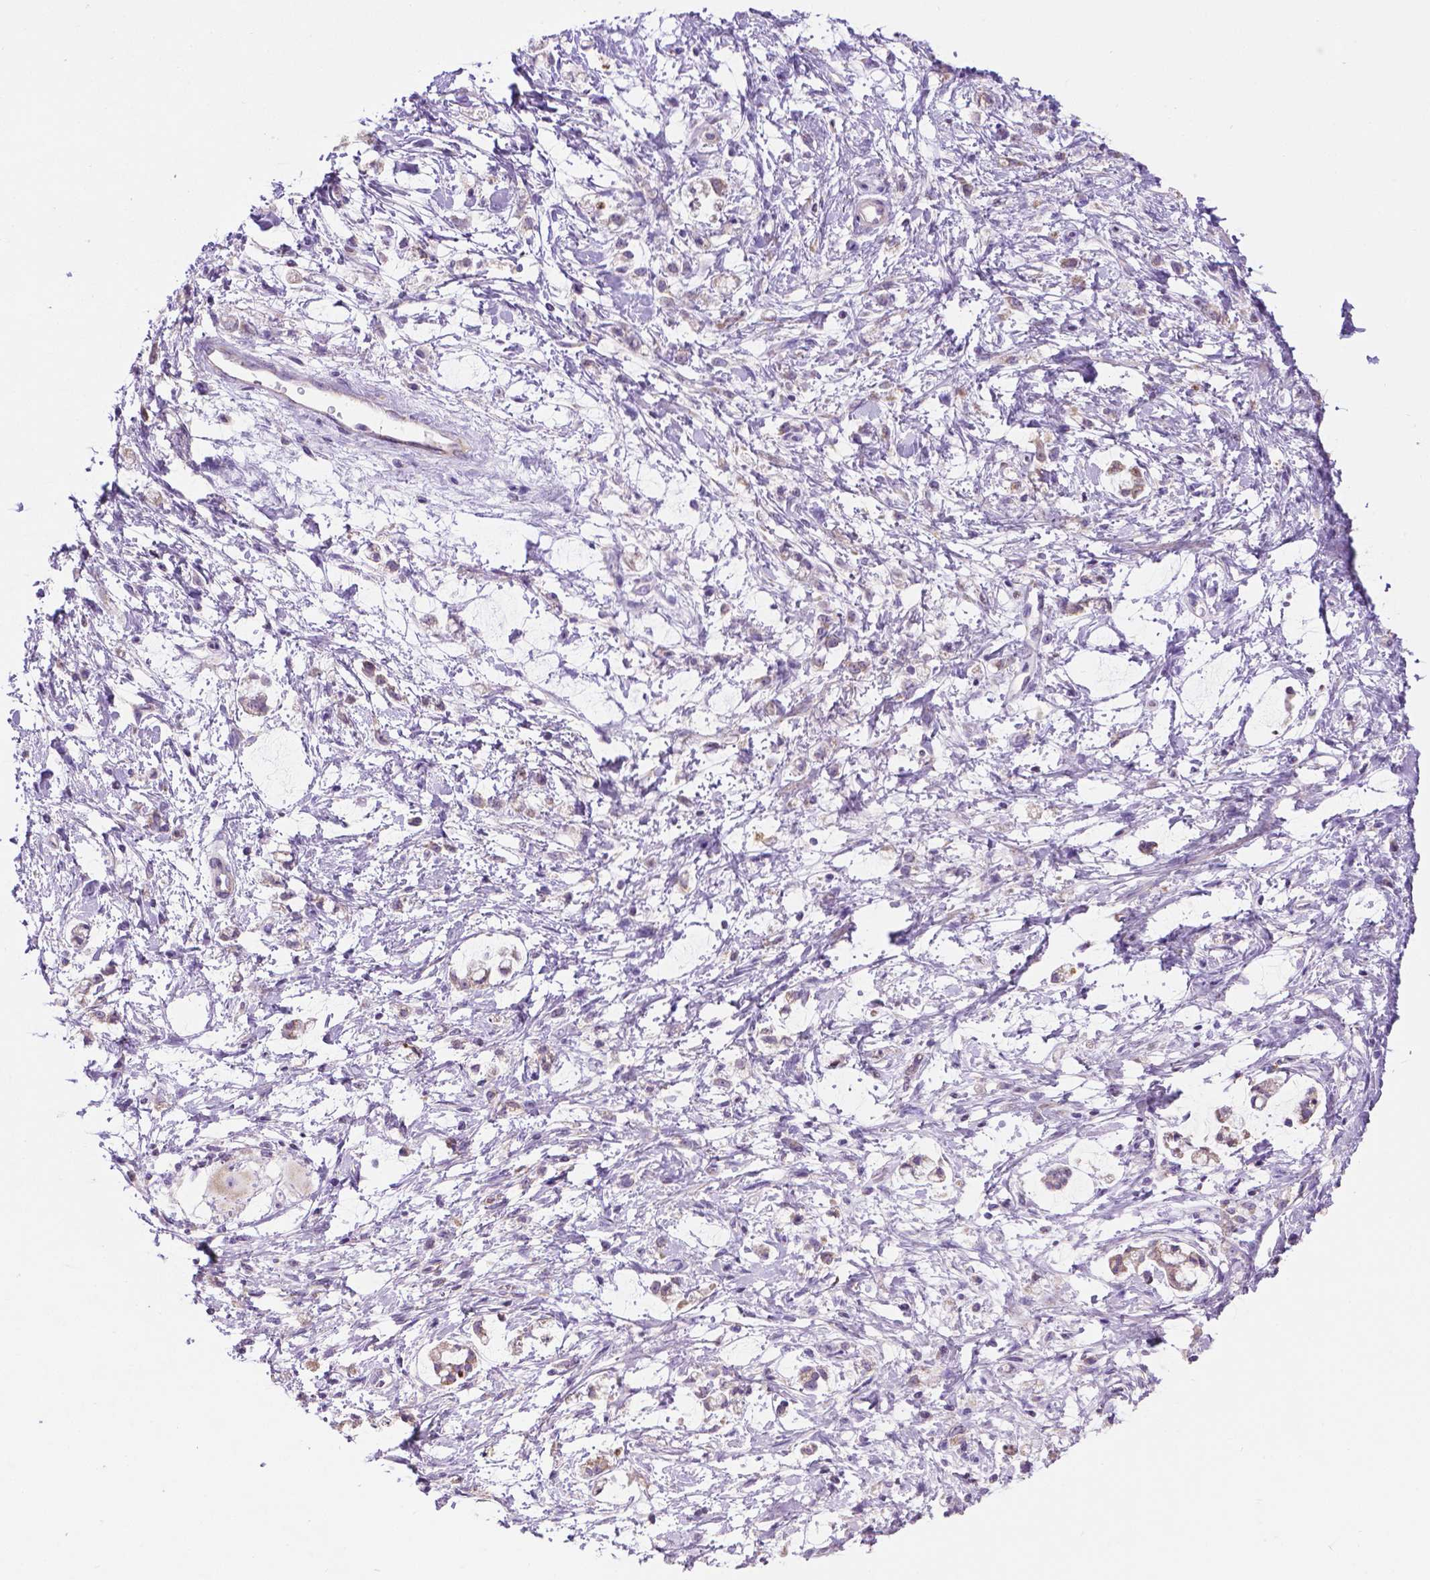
{"staining": {"intensity": "weak", "quantity": "<25%", "location": "cytoplasmic/membranous"}, "tissue": "stomach cancer", "cell_type": "Tumor cells", "image_type": "cancer", "snomed": [{"axis": "morphology", "description": "Adenocarcinoma, NOS"}, {"axis": "topography", "description": "Stomach"}], "caption": "IHC micrograph of neoplastic tissue: stomach cancer (adenocarcinoma) stained with DAB (3,3'-diaminobenzidine) displays no significant protein positivity in tumor cells.", "gene": "CSPG5", "patient": {"sex": "female", "age": 60}}